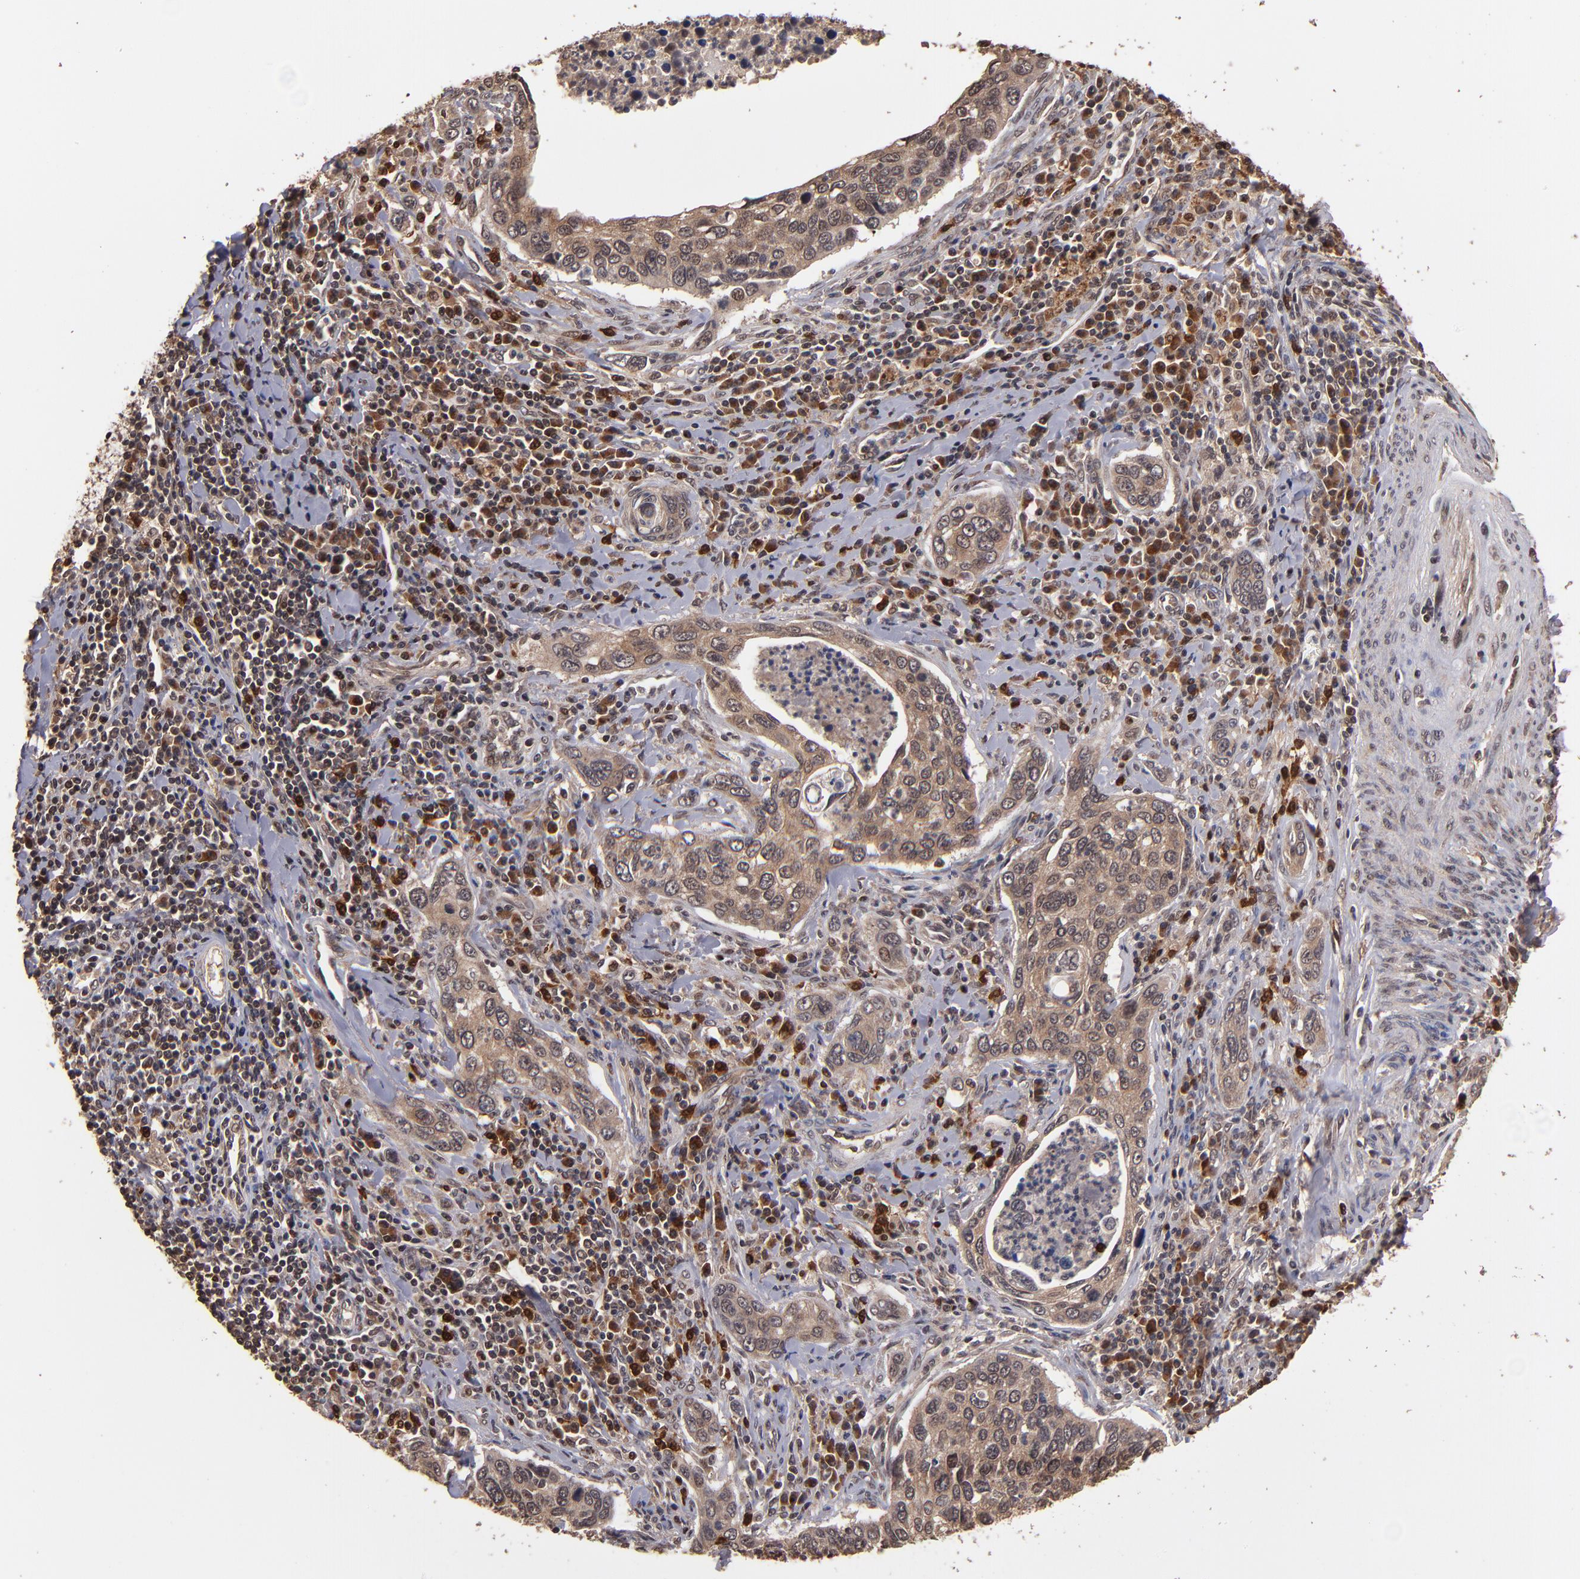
{"staining": {"intensity": "weak", "quantity": ">75%", "location": "cytoplasmic/membranous"}, "tissue": "cervical cancer", "cell_type": "Tumor cells", "image_type": "cancer", "snomed": [{"axis": "morphology", "description": "Squamous cell carcinoma, NOS"}, {"axis": "topography", "description": "Cervix"}], "caption": "This micrograph displays immunohistochemistry staining of human cervical cancer, with low weak cytoplasmic/membranous positivity in about >75% of tumor cells.", "gene": "NFE2L2", "patient": {"sex": "female", "age": 53}}